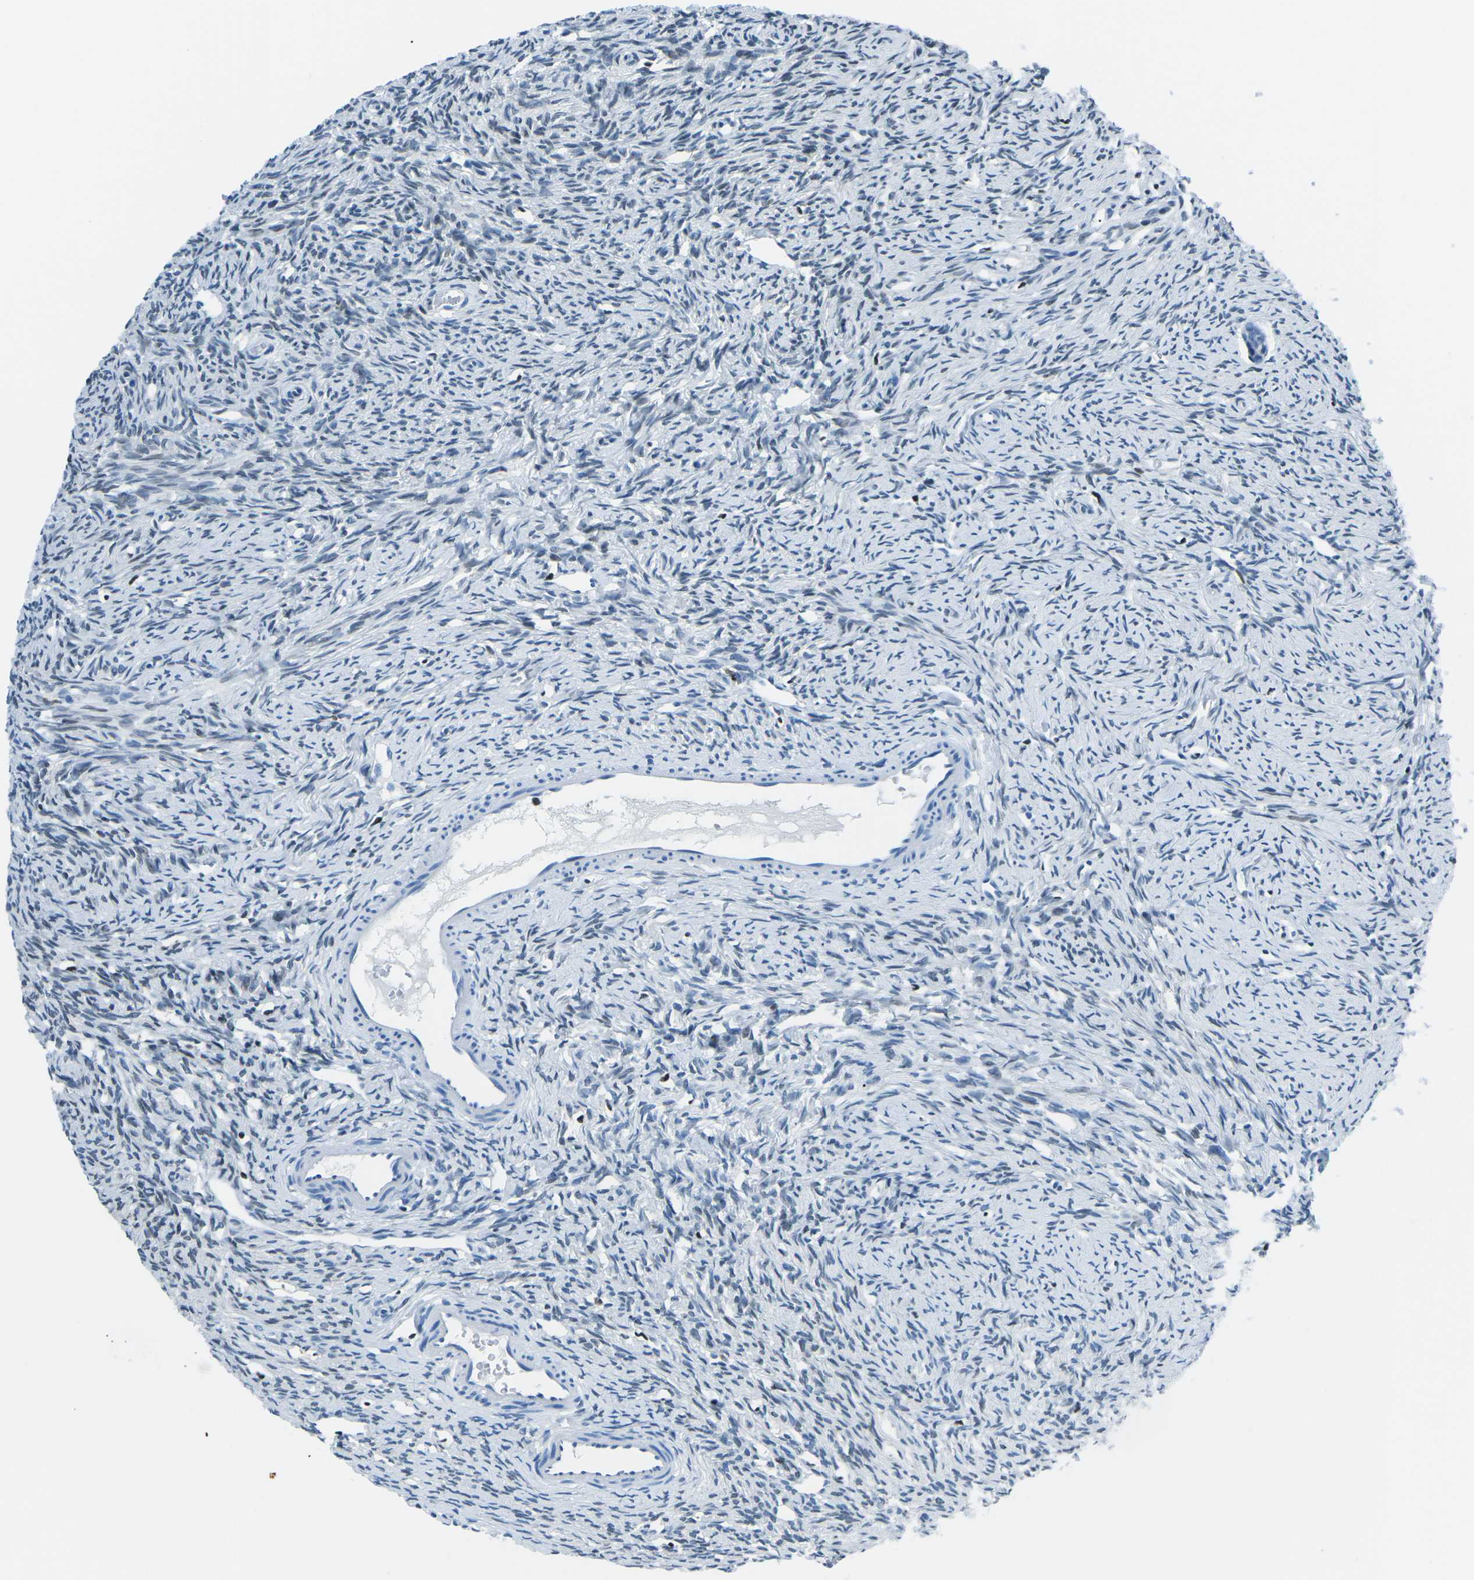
{"staining": {"intensity": "negative", "quantity": "none", "location": "none"}, "tissue": "ovary", "cell_type": "Follicle cells", "image_type": "normal", "snomed": [{"axis": "morphology", "description": "Normal tissue, NOS"}, {"axis": "topography", "description": "Ovary"}], "caption": "IHC of normal ovary demonstrates no positivity in follicle cells. (DAB (3,3'-diaminobenzidine) immunohistochemistry visualized using brightfield microscopy, high magnification).", "gene": "CELF2", "patient": {"sex": "female", "age": 33}}